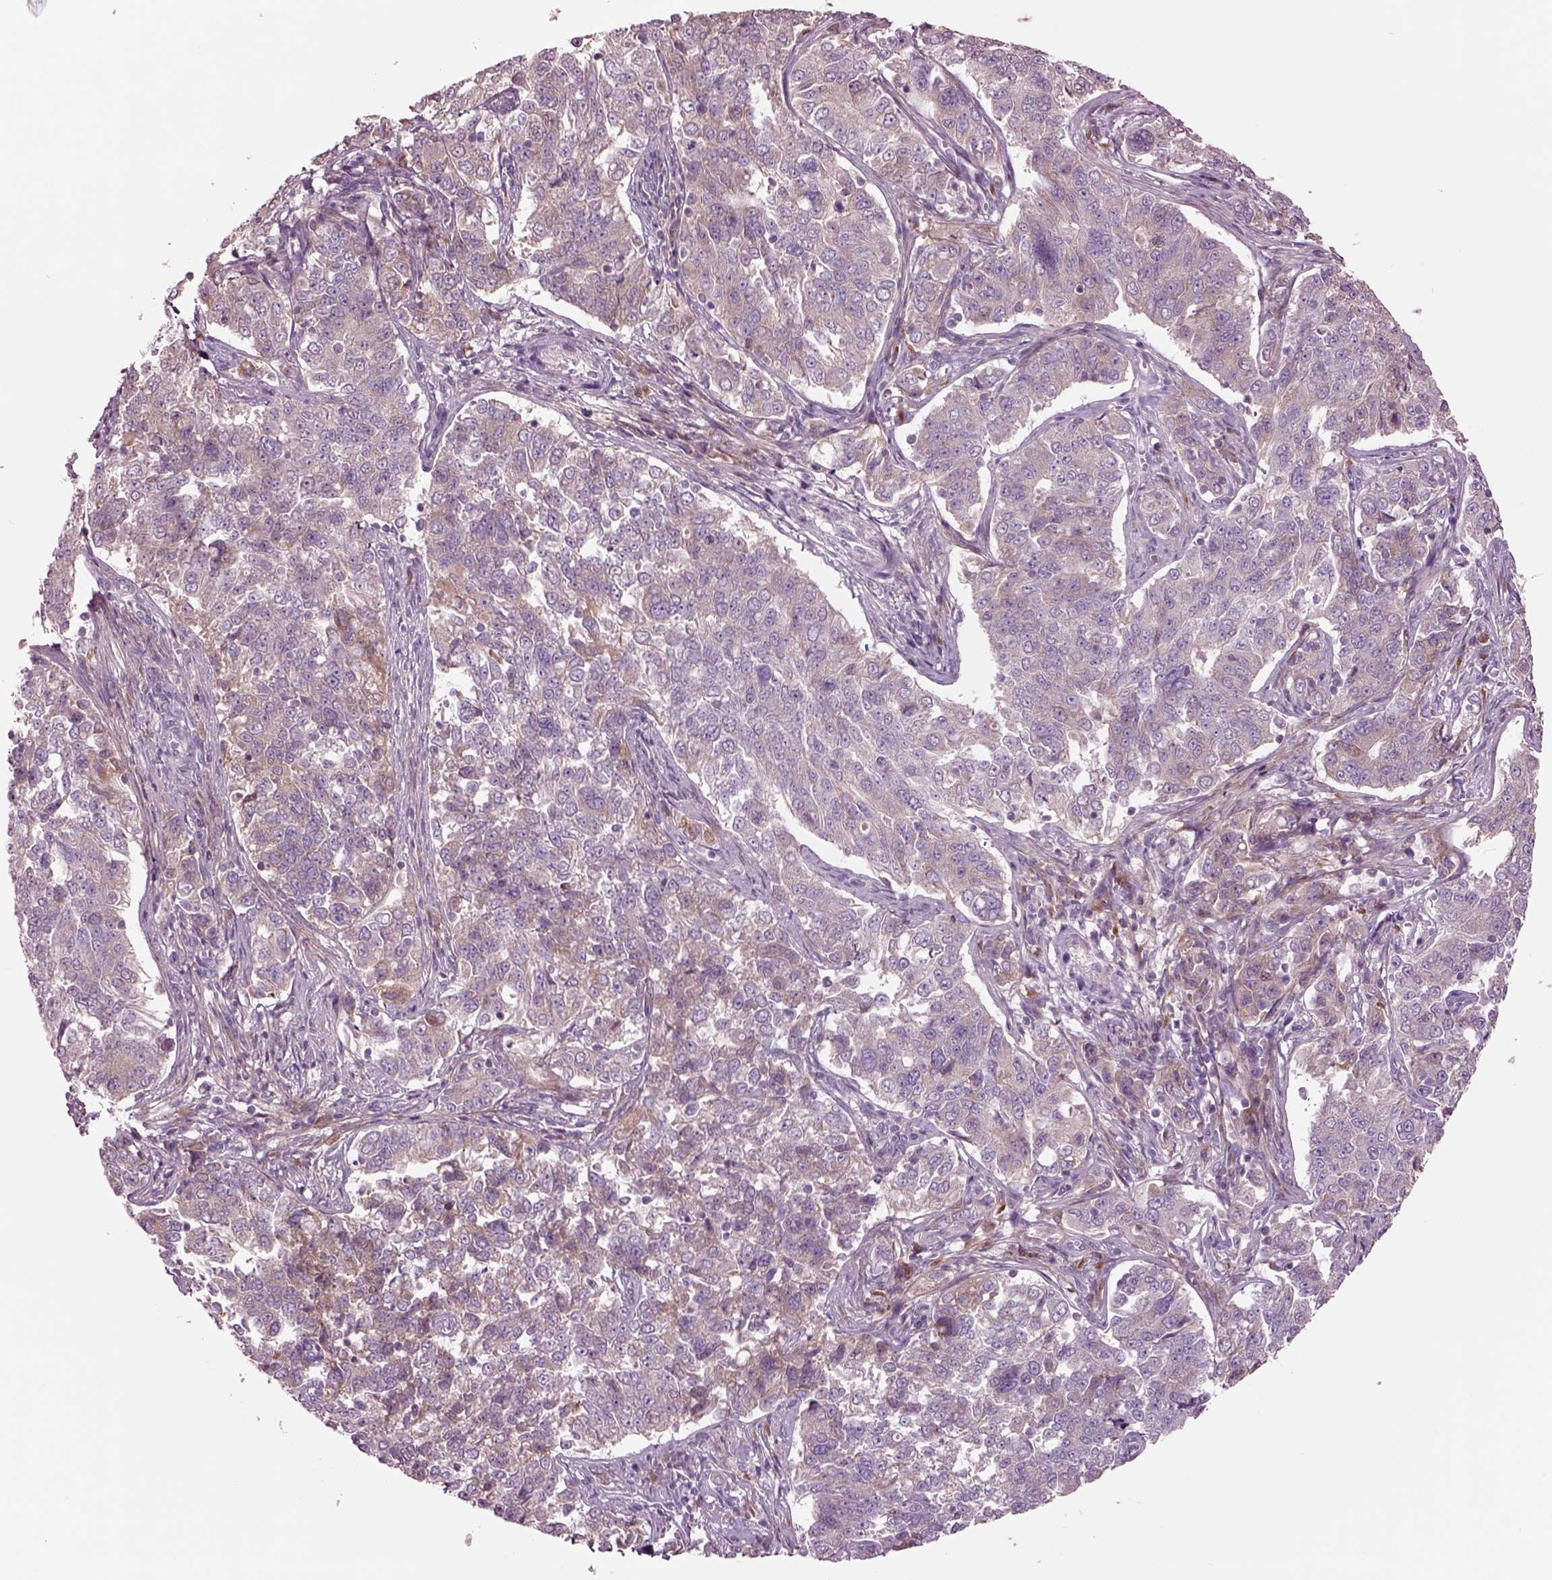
{"staining": {"intensity": "moderate", "quantity": "<25%", "location": "cytoplasmic/membranous"}, "tissue": "endometrial cancer", "cell_type": "Tumor cells", "image_type": "cancer", "snomed": [{"axis": "morphology", "description": "Adenocarcinoma, NOS"}, {"axis": "topography", "description": "Endometrium"}], "caption": "Adenocarcinoma (endometrial) stained with DAB immunohistochemistry (IHC) demonstrates low levels of moderate cytoplasmic/membranous positivity in about <25% of tumor cells. The staining was performed using DAB (3,3'-diaminobenzidine) to visualize the protein expression in brown, while the nuclei were stained in blue with hematoxylin (Magnification: 20x).", "gene": "SEC23A", "patient": {"sex": "female", "age": 43}}